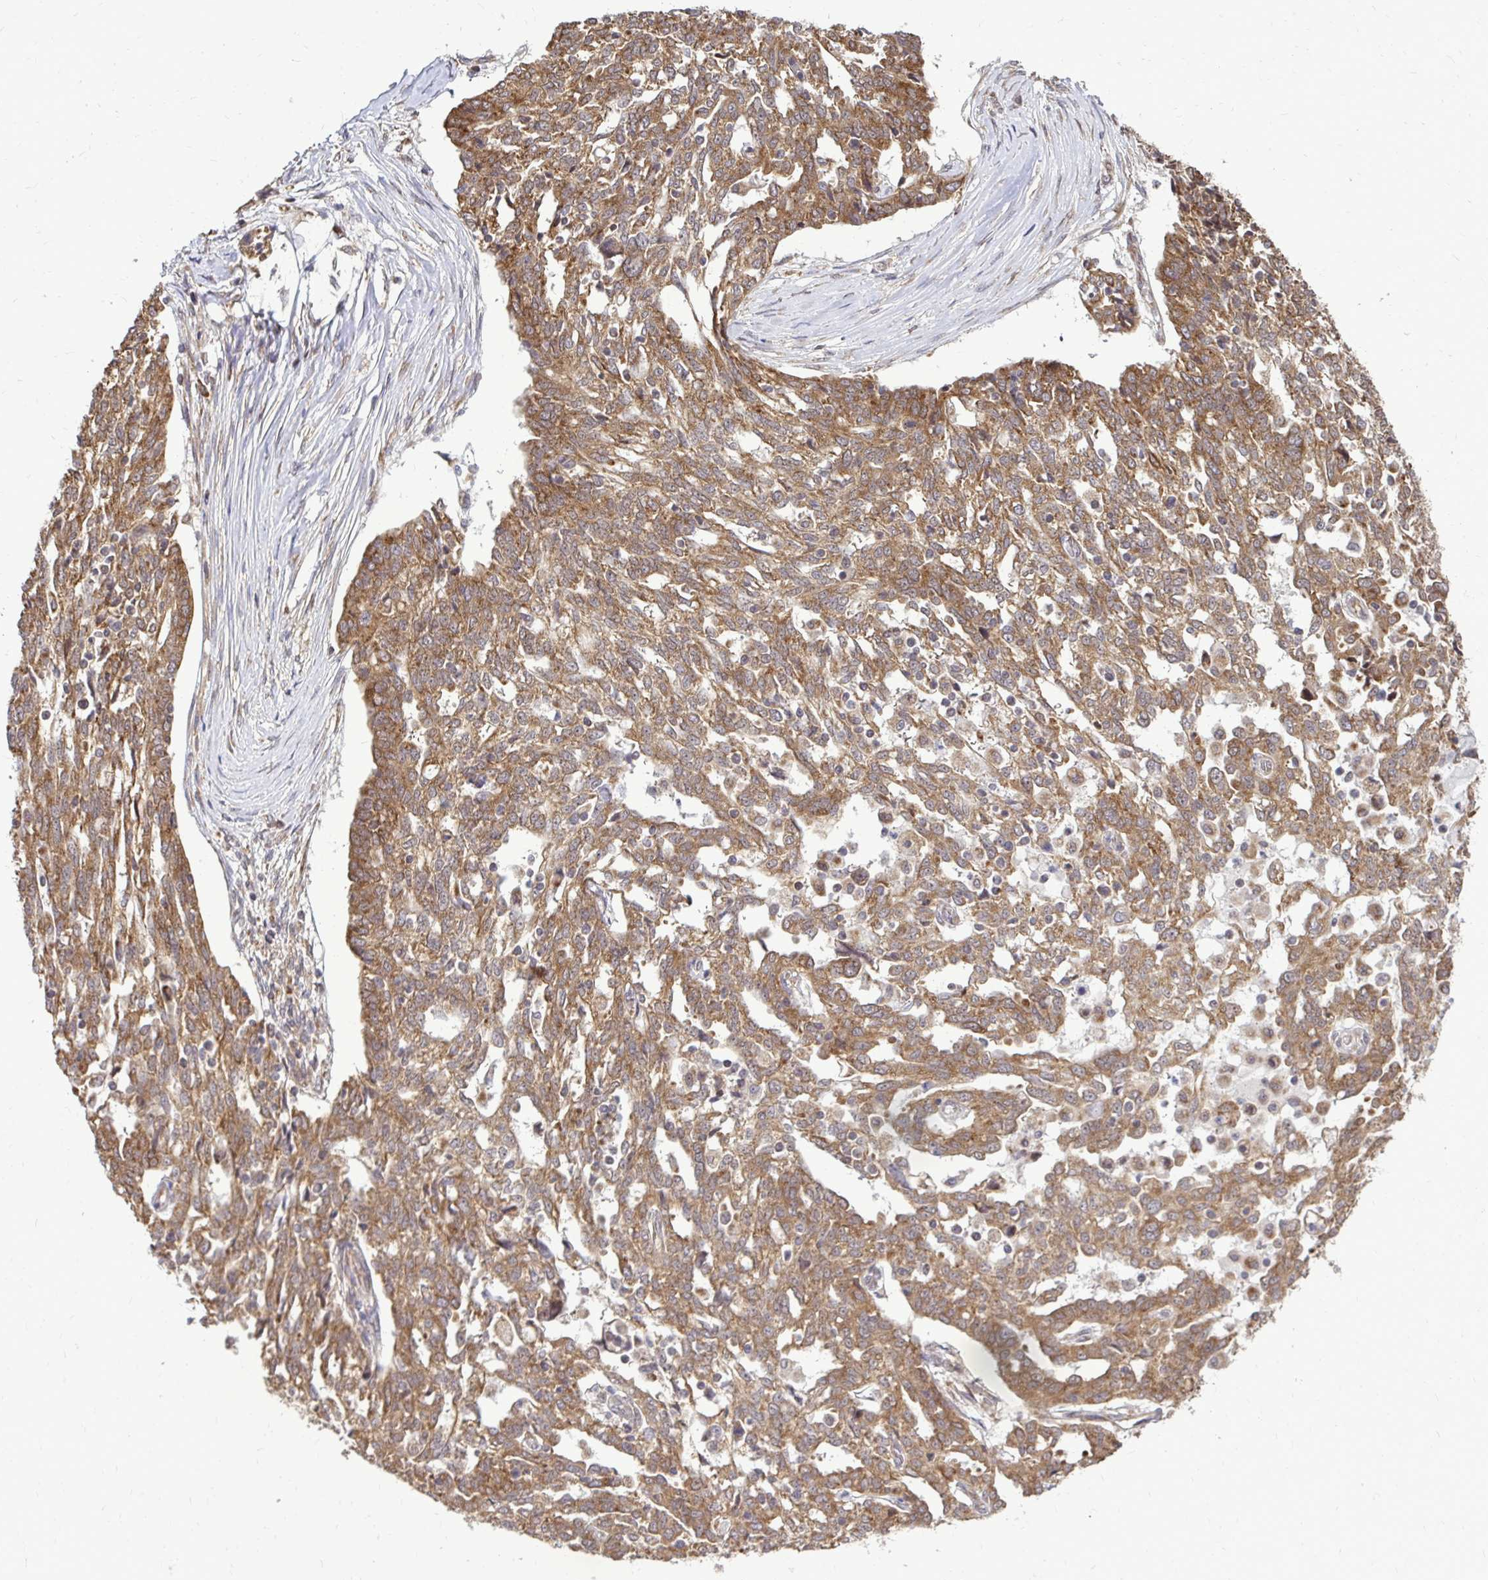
{"staining": {"intensity": "moderate", "quantity": ">75%", "location": "cytoplasmic/membranous"}, "tissue": "ovarian cancer", "cell_type": "Tumor cells", "image_type": "cancer", "snomed": [{"axis": "morphology", "description": "Cystadenocarcinoma, serous, NOS"}, {"axis": "topography", "description": "Ovary"}], "caption": "Moderate cytoplasmic/membranous protein positivity is seen in about >75% of tumor cells in ovarian cancer (serous cystadenocarcinoma). The staining was performed using DAB (3,3'-diaminobenzidine), with brown indicating positive protein expression. Nuclei are stained blue with hematoxylin.", "gene": "FMR1", "patient": {"sex": "female", "age": 67}}